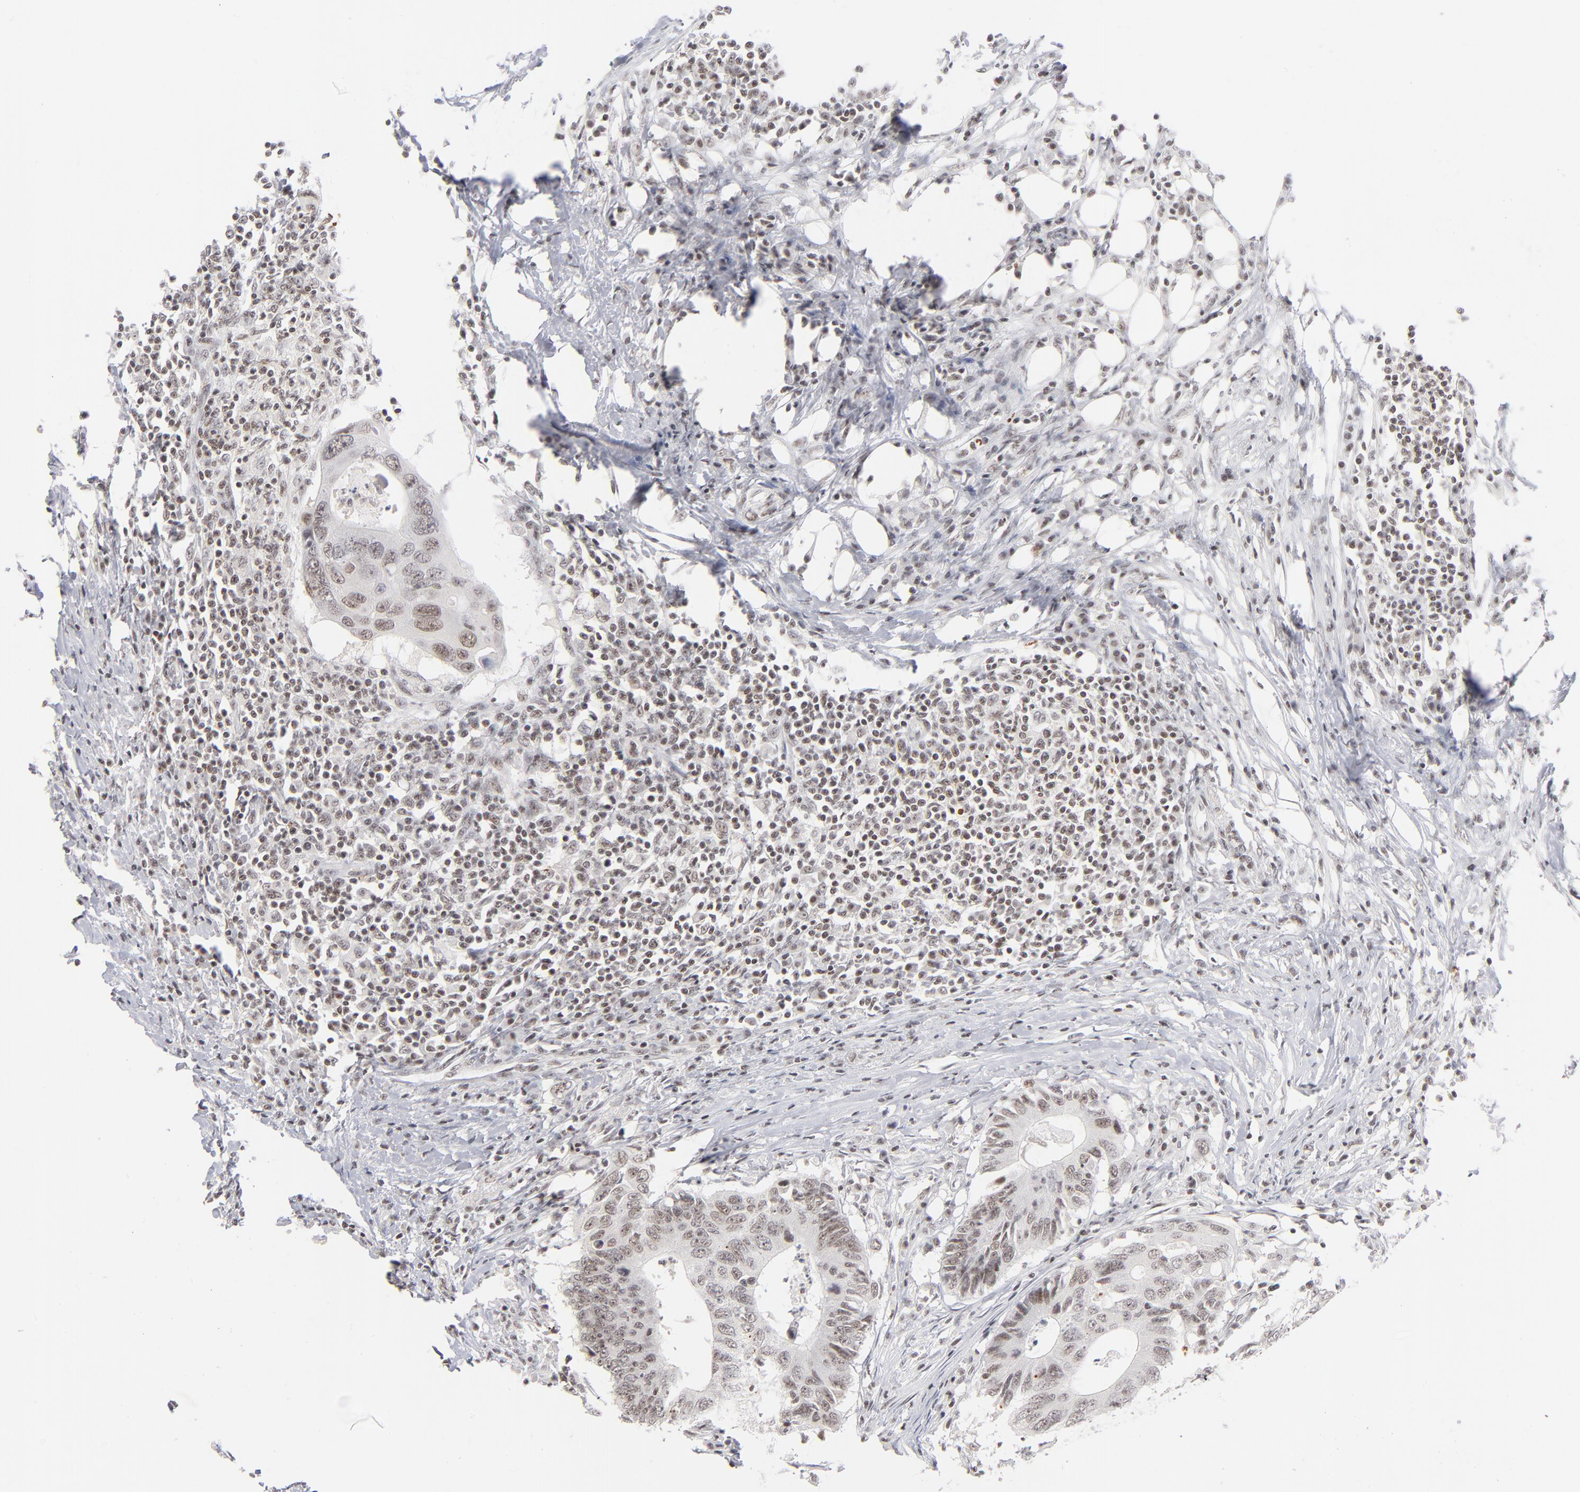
{"staining": {"intensity": "weak", "quantity": ">75%", "location": "nuclear"}, "tissue": "colorectal cancer", "cell_type": "Tumor cells", "image_type": "cancer", "snomed": [{"axis": "morphology", "description": "Adenocarcinoma, NOS"}, {"axis": "topography", "description": "Colon"}], "caption": "The immunohistochemical stain labels weak nuclear staining in tumor cells of adenocarcinoma (colorectal) tissue. (IHC, brightfield microscopy, high magnification).", "gene": "ZNF143", "patient": {"sex": "male", "age": 71}}